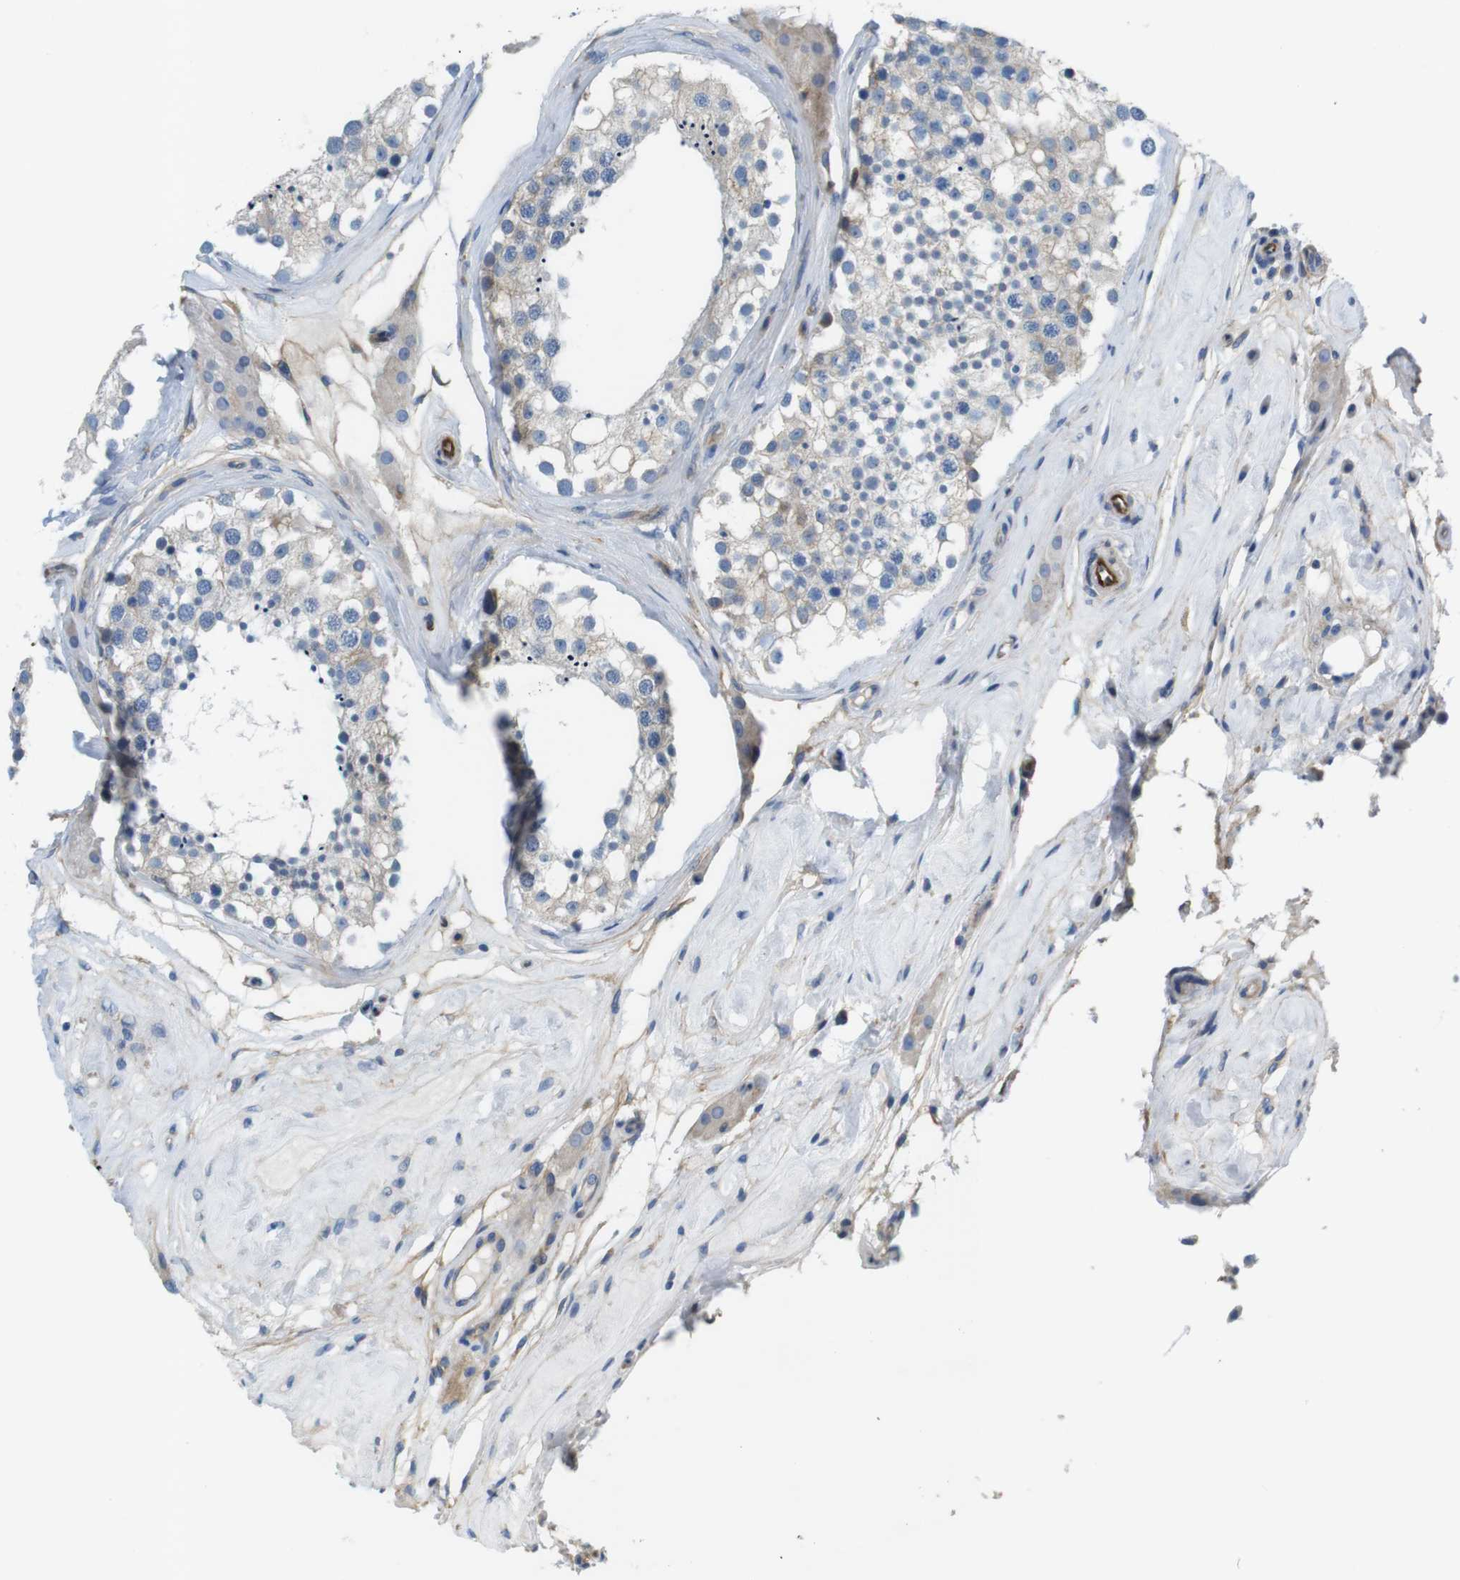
{"staining": {"intensity": "weak", "quantity": ">75%", "location": "cytoplasmic/membranous"}, "tissue": "testis", "cell_type": "Cells in seminiferous ducts", "image_type": "normal", "snomed": [{"axis": "morphology", "description": "Normal tissue, NOS"}, {"axis": "topography", "description": "Testis"}], "caption": "Immunohistochemical staining of benign human testis demonstrates weak cytoplasmic/membranous protein staining in approximately >75% of cells in seminiferous ducts. (Stains: DAB in brown, nuclei in blue, Microscopy: brightfield microscopy at high magnification).", "gene": "EMP2", "patient": {"sex": "male", "age": 68}}